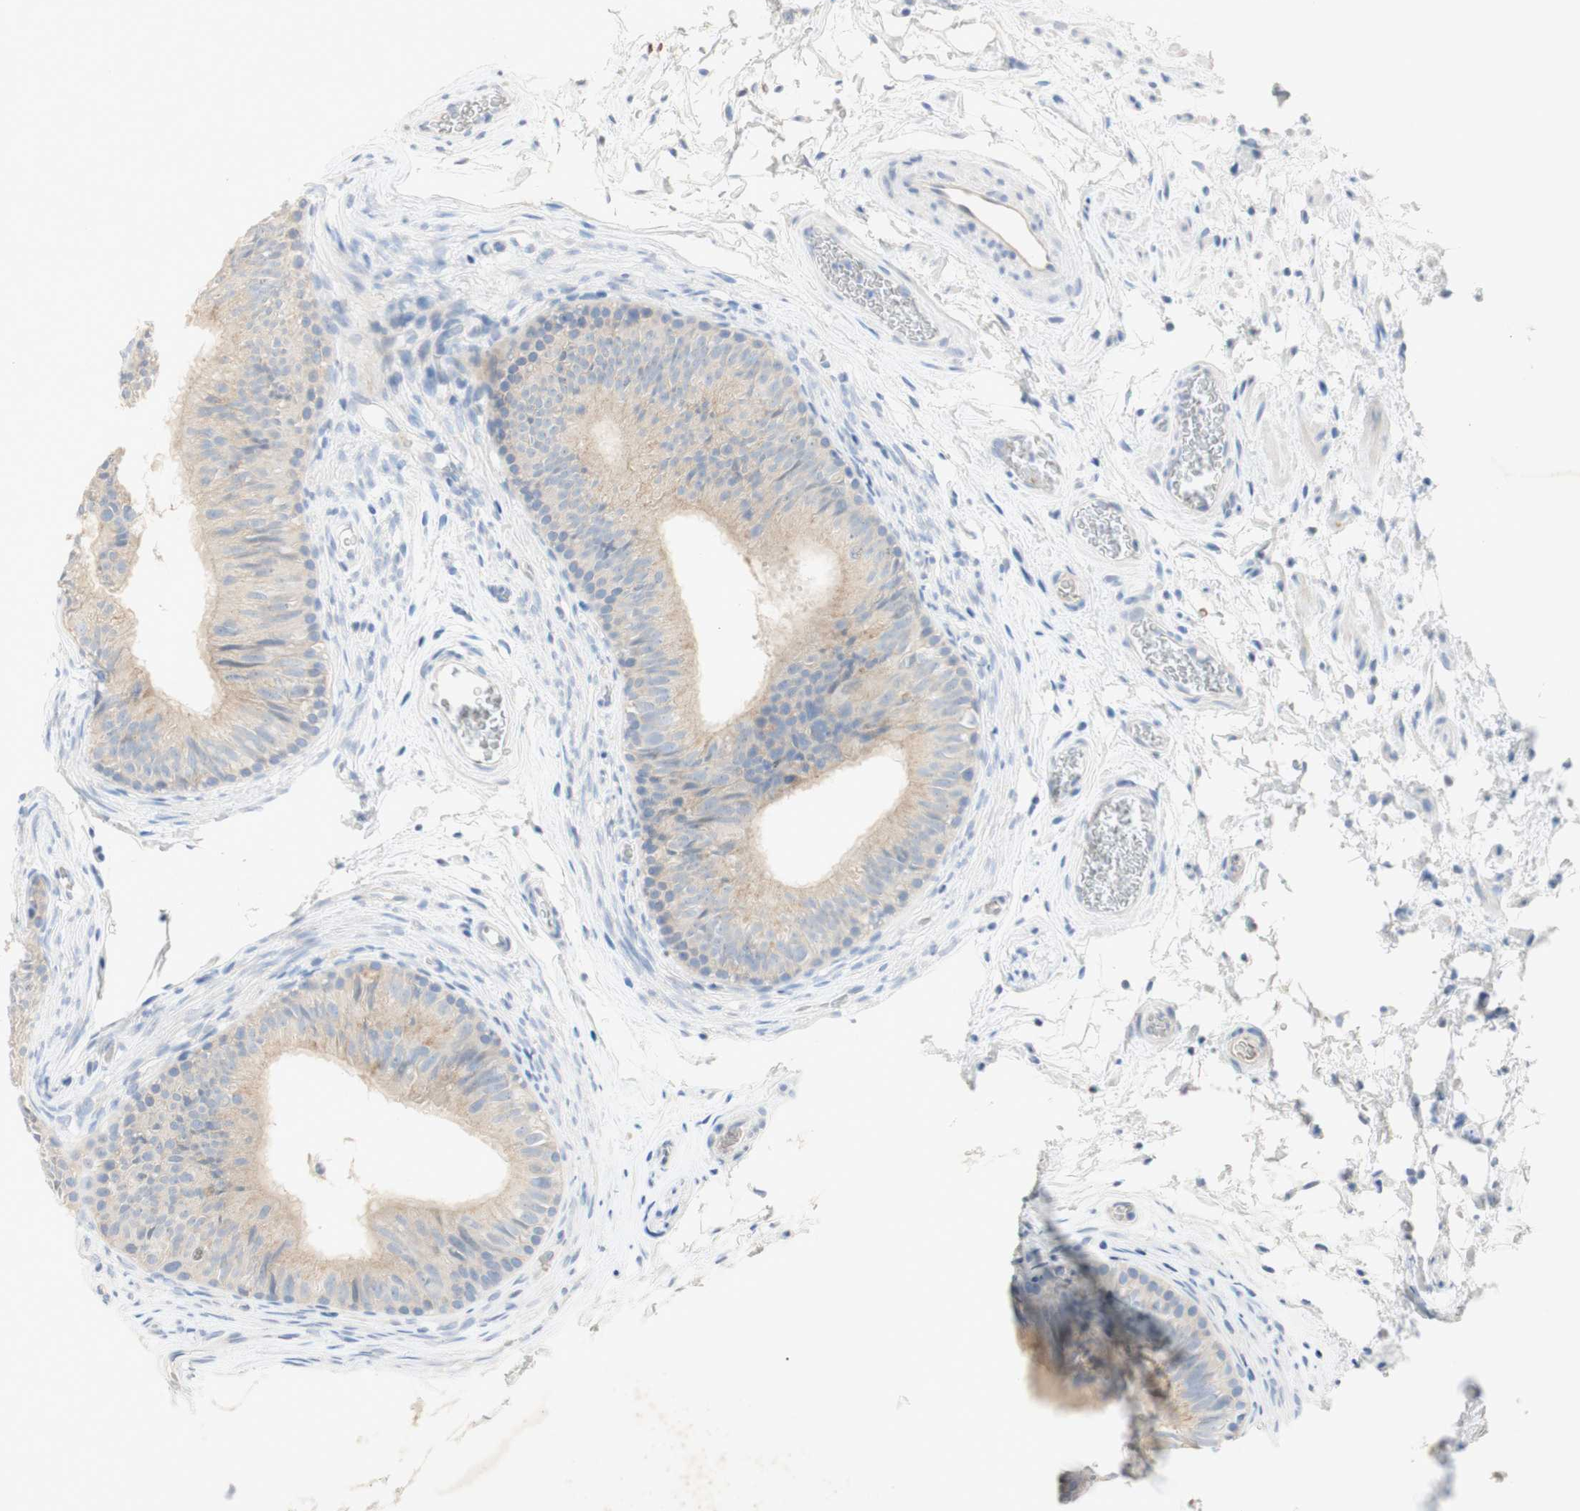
{"staining": {"intensity": "negative", "quantity": "none", "location": "none"}, "tissue": "epididymis", "cell_type": "Glandular cells", "image_type": "normal", "snomed": [{"axis": "morphology", "description": "Normal tissue, NOS"}, {"axis": "topography", "description": "Epididymis"}], "caption": "IHC of unremarkable epididymis demonstrates no expression in glandular cells. The staining was performed using DAB (3,3'-diaminobenzidine) to visualize the protein expression in brown, while the nuclei were stained in blue with hematoxylin (Magnification: 20x).", "gene": "EPO", "patient": {"sex": "male", "age": 36}}